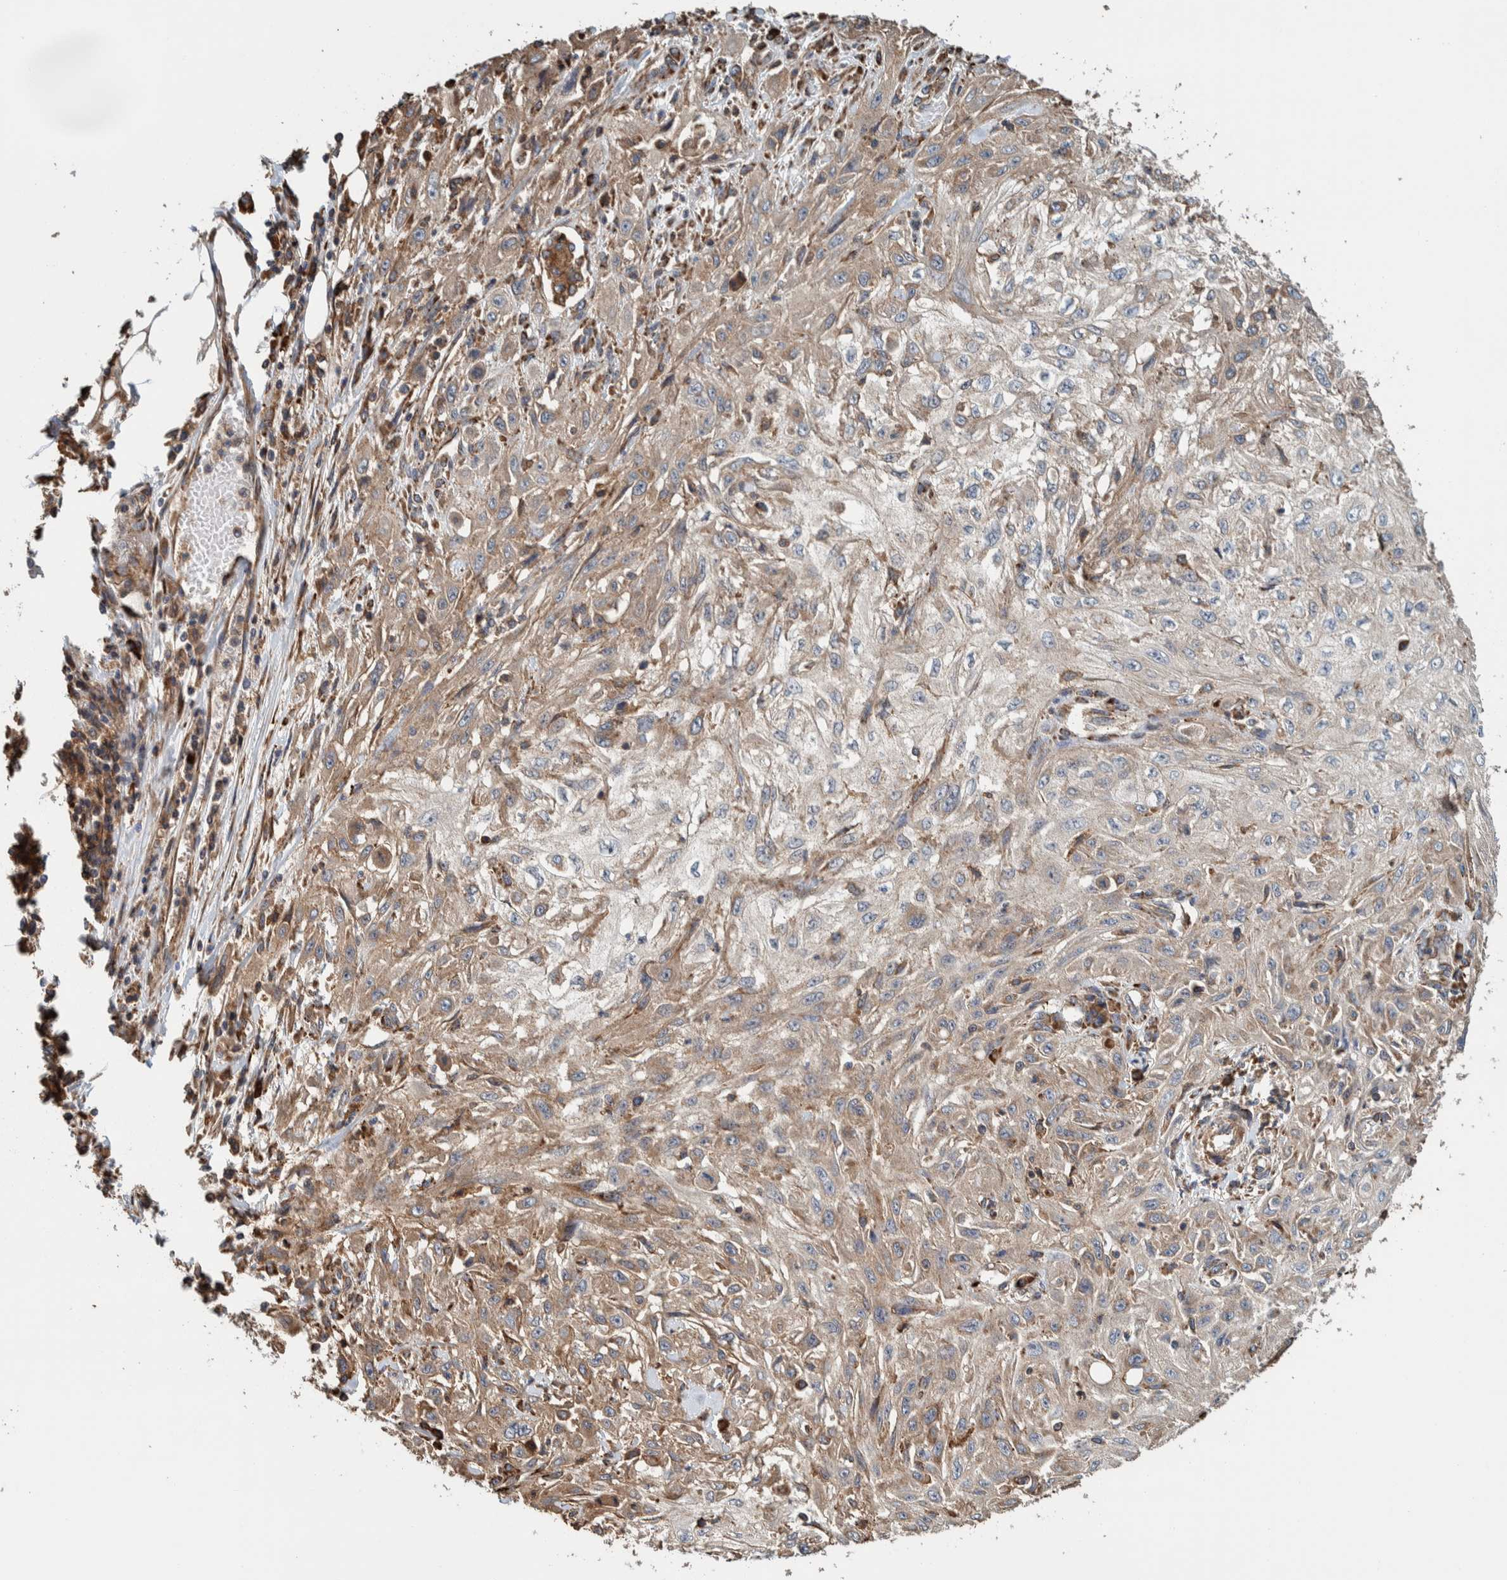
{"staining": {"intensity": "weak", "quantity": ">75%", "location": "cytoplasmic/membranous"}, "tissue": "skin cancer", "cell_type": "Tumor cells", "image_type": "cancer", "snomed": [{"axis": "morphology", "description": "Squamous cell carcinoma, NOS"}, {"axis": "morphology", "description": "Squamous cell carcinoma, metastatic, NOS"}, {"axis": "topography", "description": "Skin"}, {"axis": "topography", "description": "Lymph node"}], "caption": "Human skin cancer (squamous cell carcinoma) stained for a protein (brown) reveals weak cytoplasmic/membranous positive positivity in approximately >75% of tumor cells.", "gene": "PLA2G3", "patient": {"sex": "male", "age": 75}}